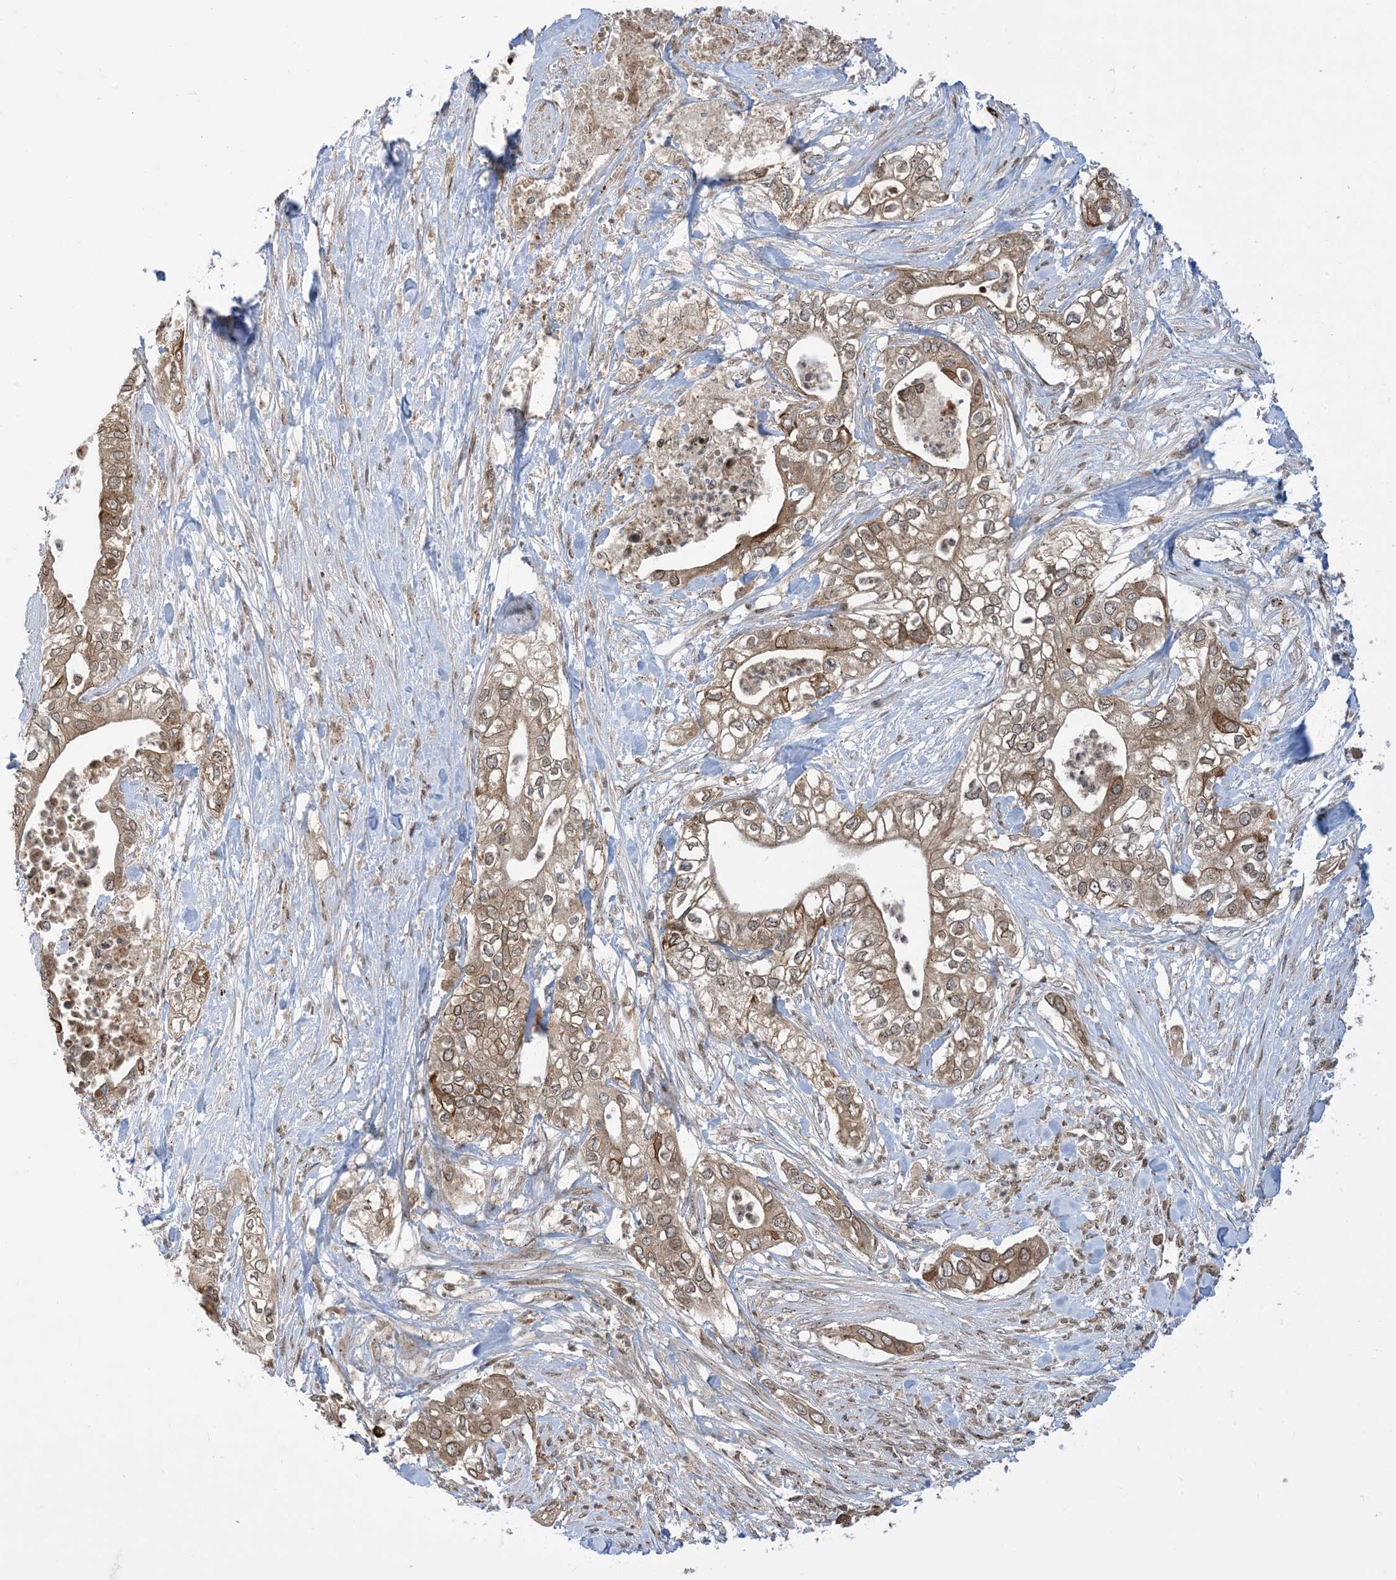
{"staining": {"intensity": "moderate", "quantity": ">75%", "location": "cytoplasmic/membranous"}, "tissue": "pancreatic cancer", "cell_type": "Tumor cells", "image_type": "cancer", "snomed": [{"axis": "morphology", "description": "Adenocarcinoma, NOS"}, {"axis": "topography", "description": "Pancreas"}], "caption": "About >75% of tumor cells in human pancreatic adenocarcinoma display moderate cytoplasmic/membranous protein positivity as visualized by brown immunohistochemical staining.", "gene": "CASP4", "patient": {"sex": "female", "age": 78}}